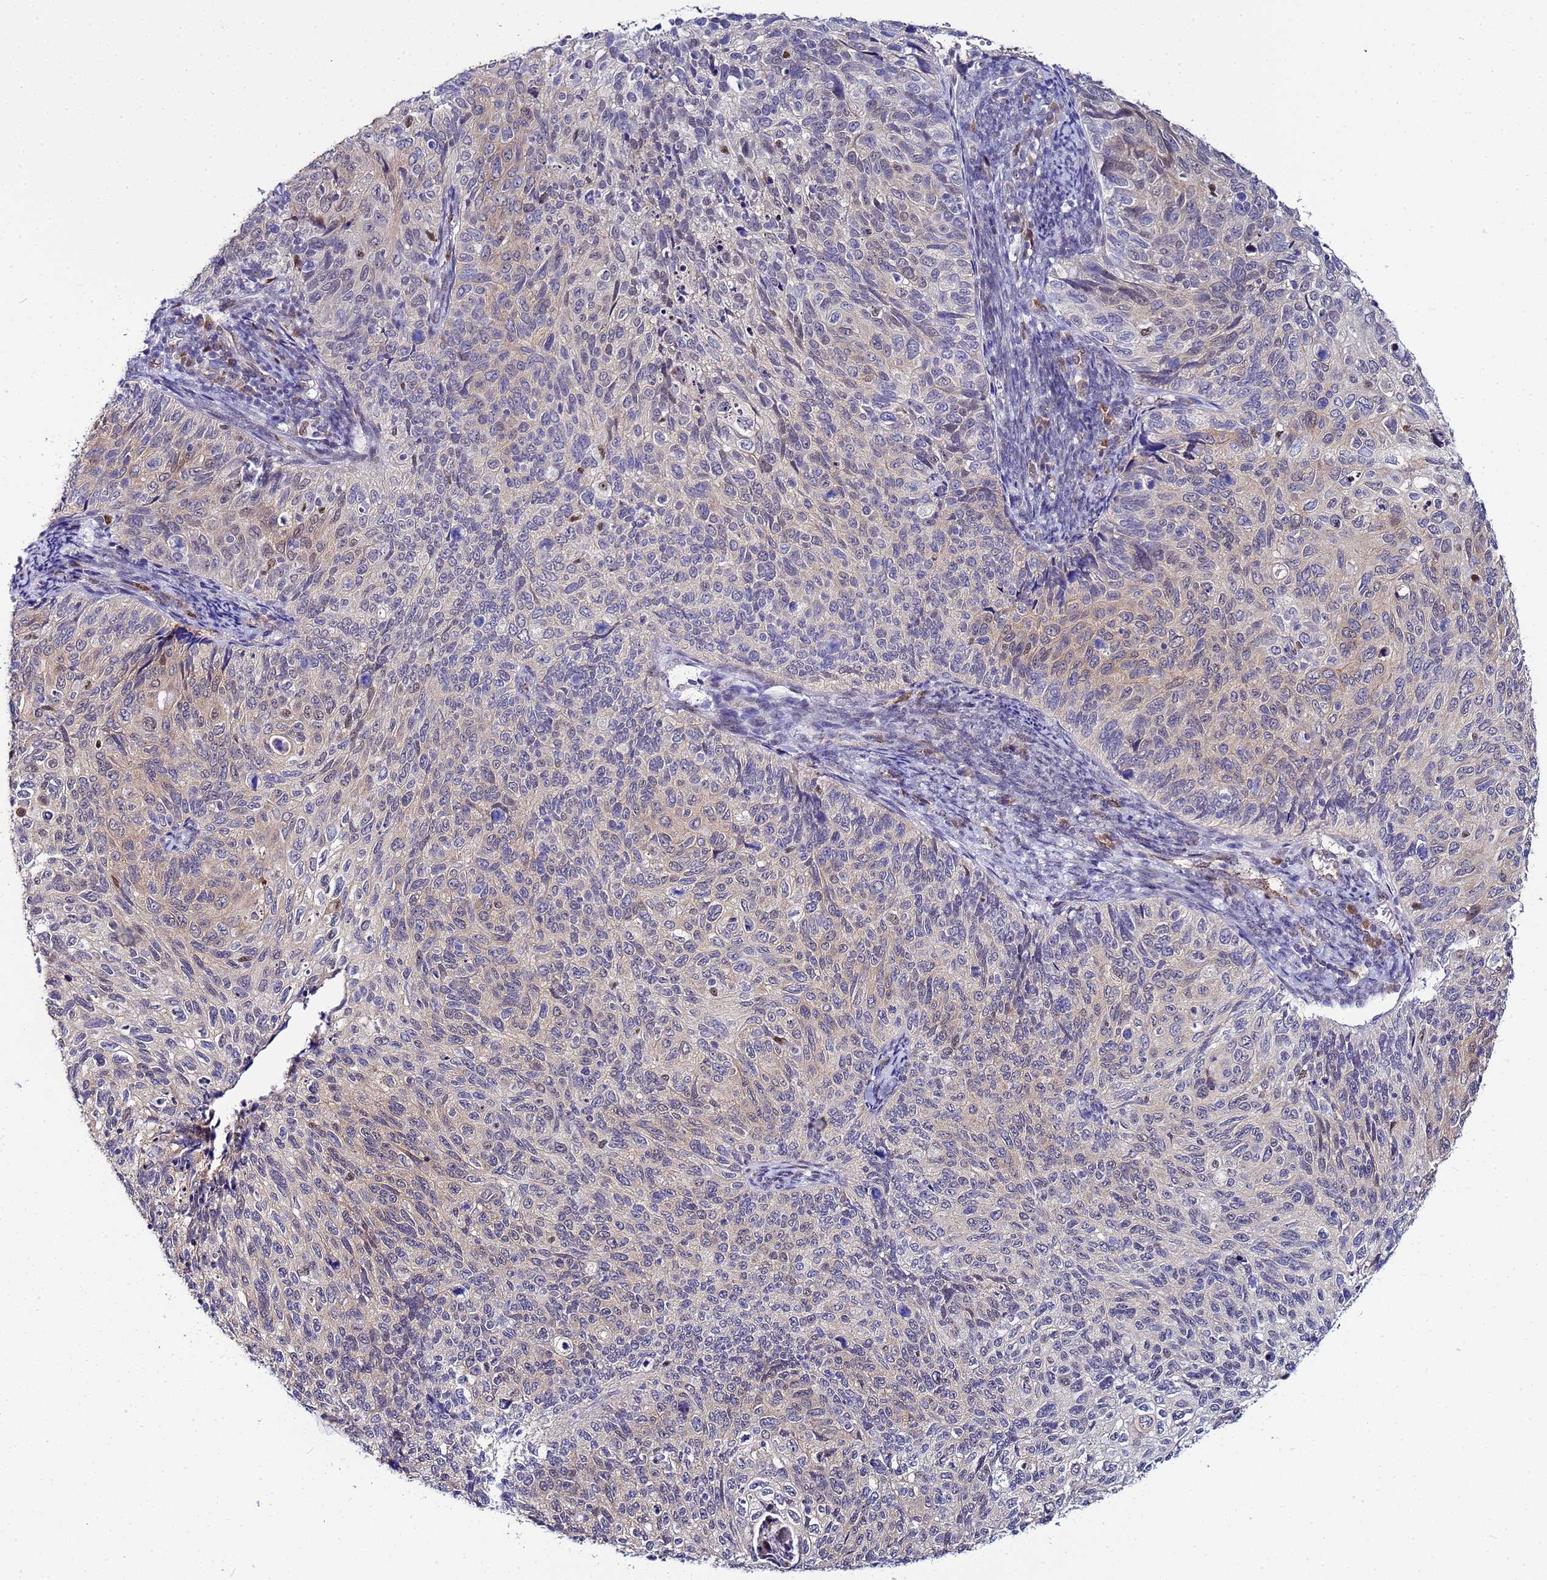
{"staining": {"intensity": "weak", "quantity": "<25%", "location": "cytoplasmic/membranous"}, "tissue": "cervical cancer", "cell_type": "Tumor cells", "image_type": "cancer", "snomed": [{"axis": "morphology", "description": "Squamous cell carcinoma, NOS"}, {"axis": "topography", "description": "Cervix"}], "caption": "Cervical squamous cell carcinoma was stained to show a protein in brown. There is no significant expression in tumor cells.", "gene": "SLC25A37", "patient": {"sex": "female", "age": 70}}